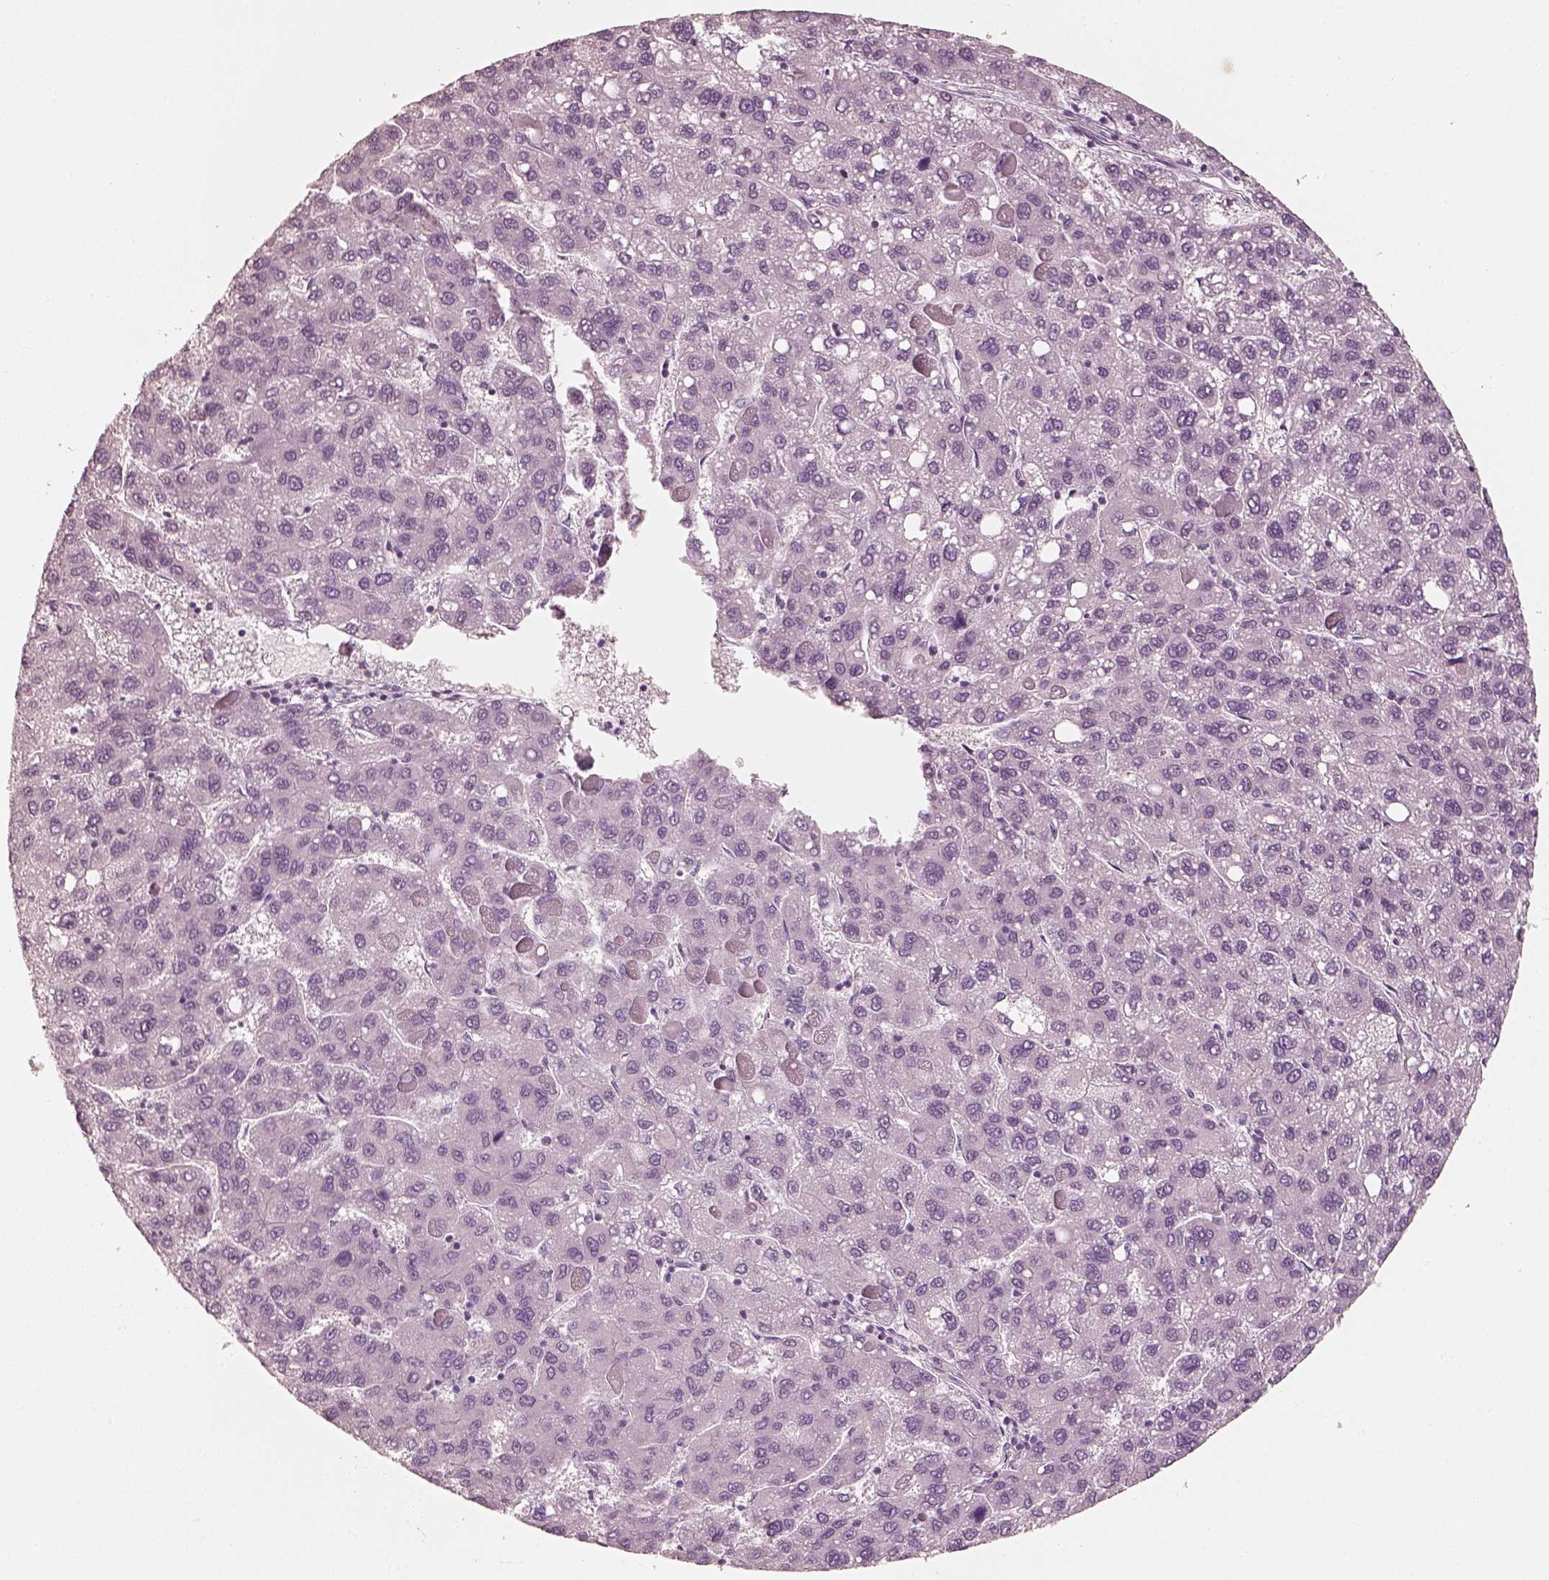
{"staining": {"intensity": "negative", "quantity": "none", "location": "none"}, "tissue": "liver cancer", "cell_type": "Tumor cells", "image_type": "cancer", "snomed": [{"axis": "morphology", "description": "Carcinoma, Hepatocellular, NOS"}, {"axis": "topography", "description": "Liver"}], "caption": "Liver hepatocellular carcinoma was stained to show a protein in brown. There is no significant positivity in tumor cells.", "gene": "R3HDML", "patient": {"sex": "female", "age": 82}}